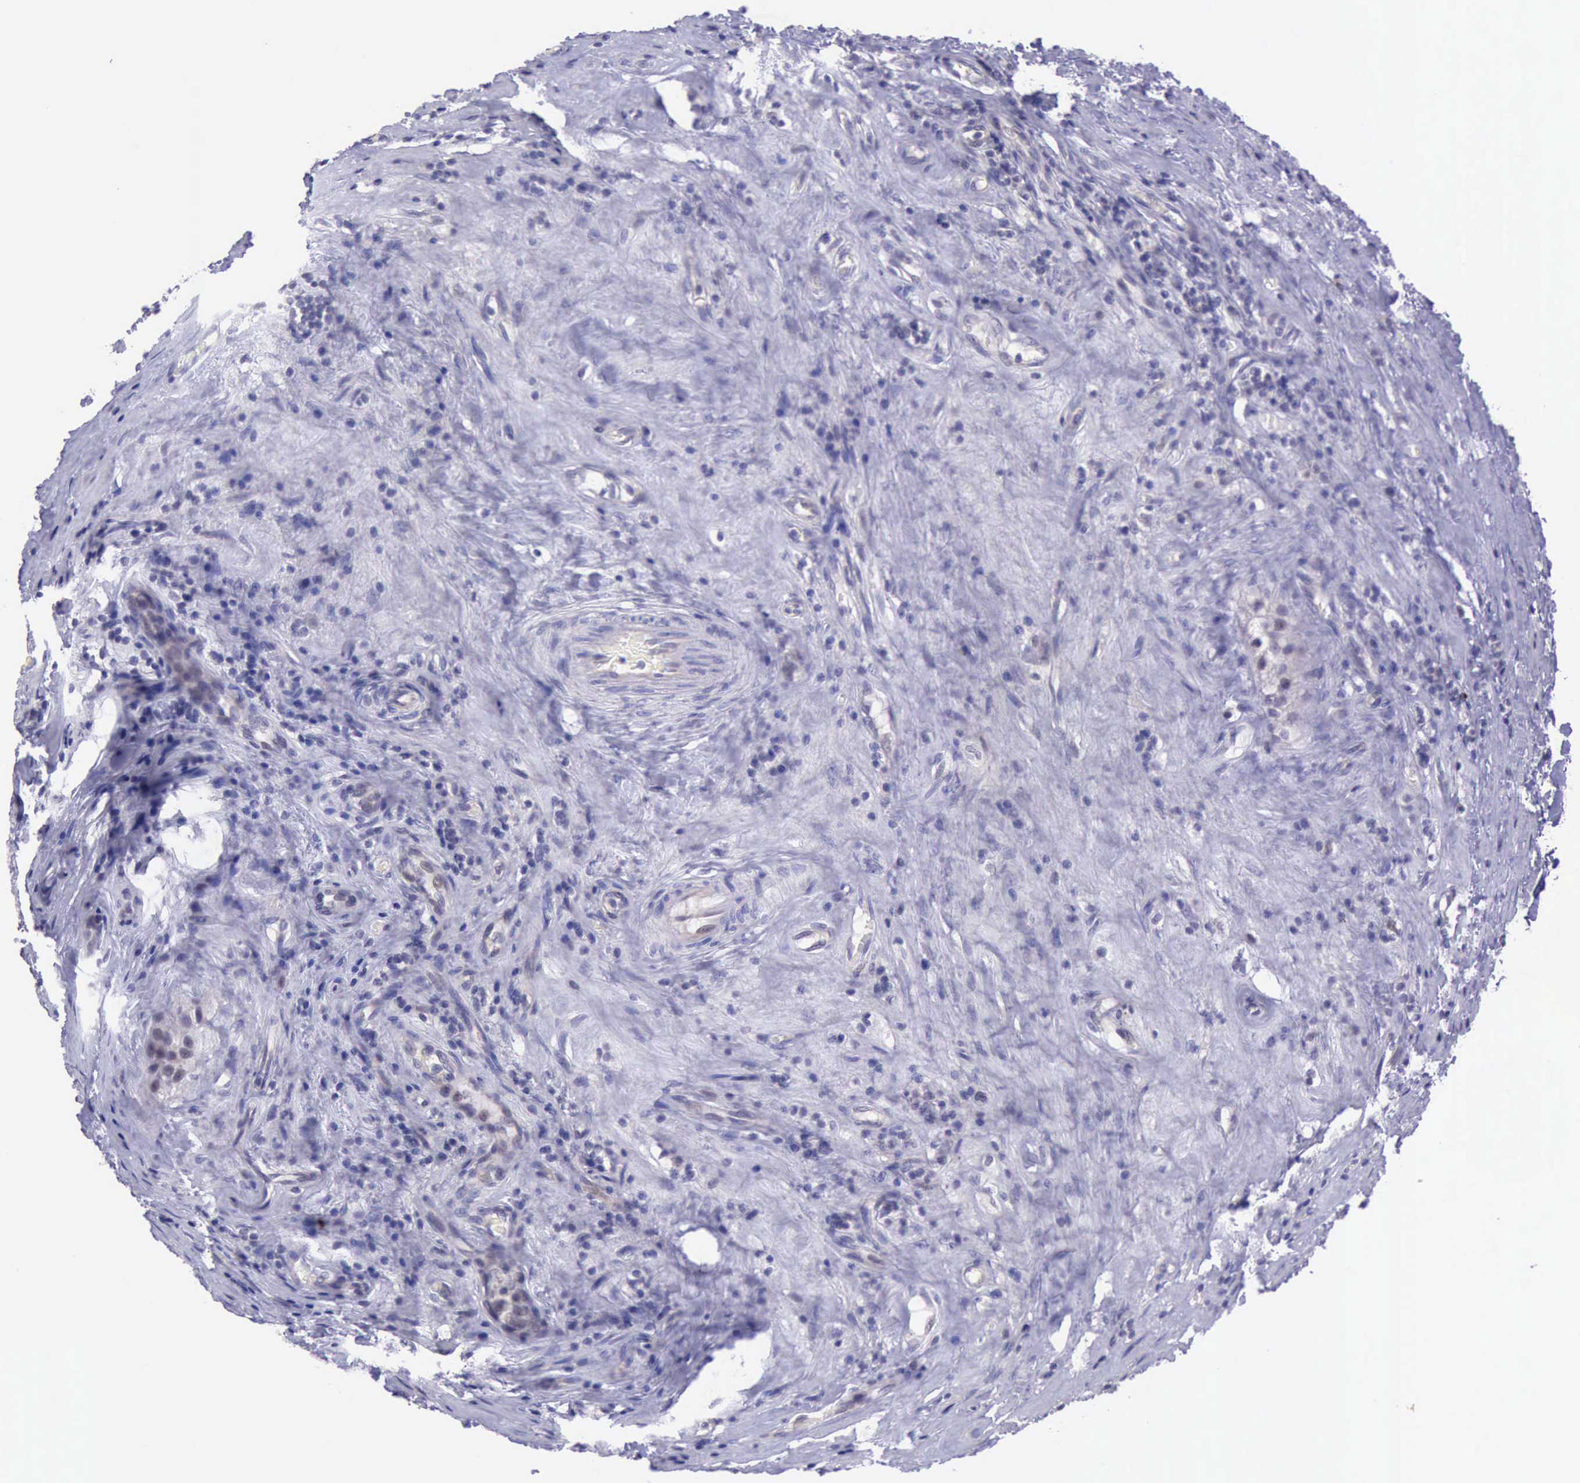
{"staining": {"intensity": "strong", "quantity": "<25%", "location": "nuclear"}, "tissue": "testis cancer", "cell_type": "Tumor cells", "image_type": "cancer", "snomed": [{"axis": "morphology", "description": "Seminoma, NOS"}, {"axis": "topography", "description": "Testis"}], "caption": "A high-resolution micrograph shows immunohistochemistry (IHC) staining of testis cancer (seminoma), which shows strong nuclear staining in about <25% of tumor cells.", "gene": "PARP1", "patient": {"sex": "male", "age": 34}}